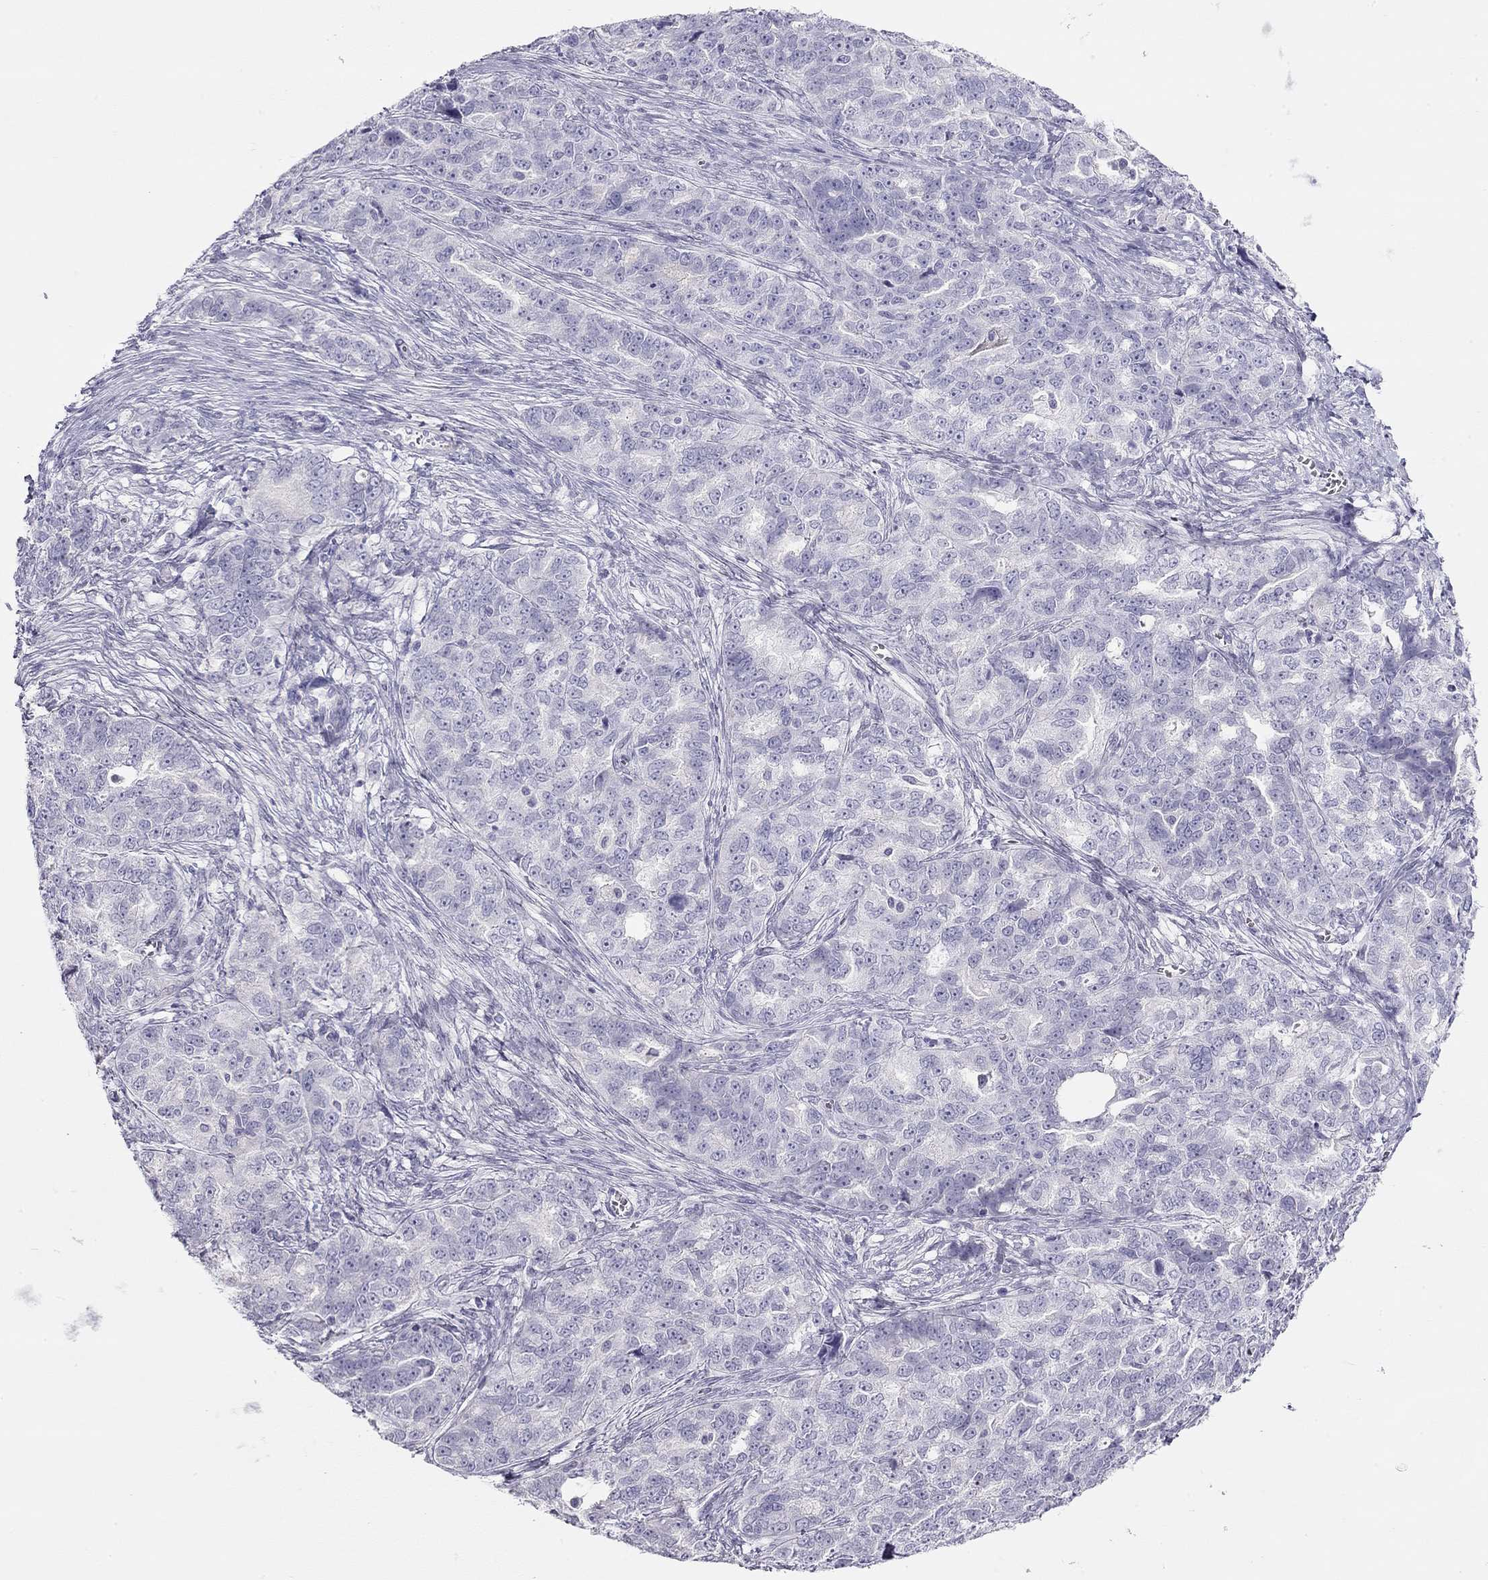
{"staining": {"intensity": "negative", "quantity": "none", "location": "none"}, "tissue": "ovarian cancer", "cell_type": "Tumor cells", "image_type": "cancer", "snomed": [{"axis": "morphology", "description": "Cystadenocarcinoma, serous, NOS"}, {"axis": "topography", "description": "Ovary"}], "caption": "A high-resolution image shows immunohistochemistry (IHC) staining of ovarian cancer (serous cystadenocarcinoma), which exhibits no significant staining in tumor cells.", "gene": "KCNV2", "patient": {"sex": "female", "age": 51}}